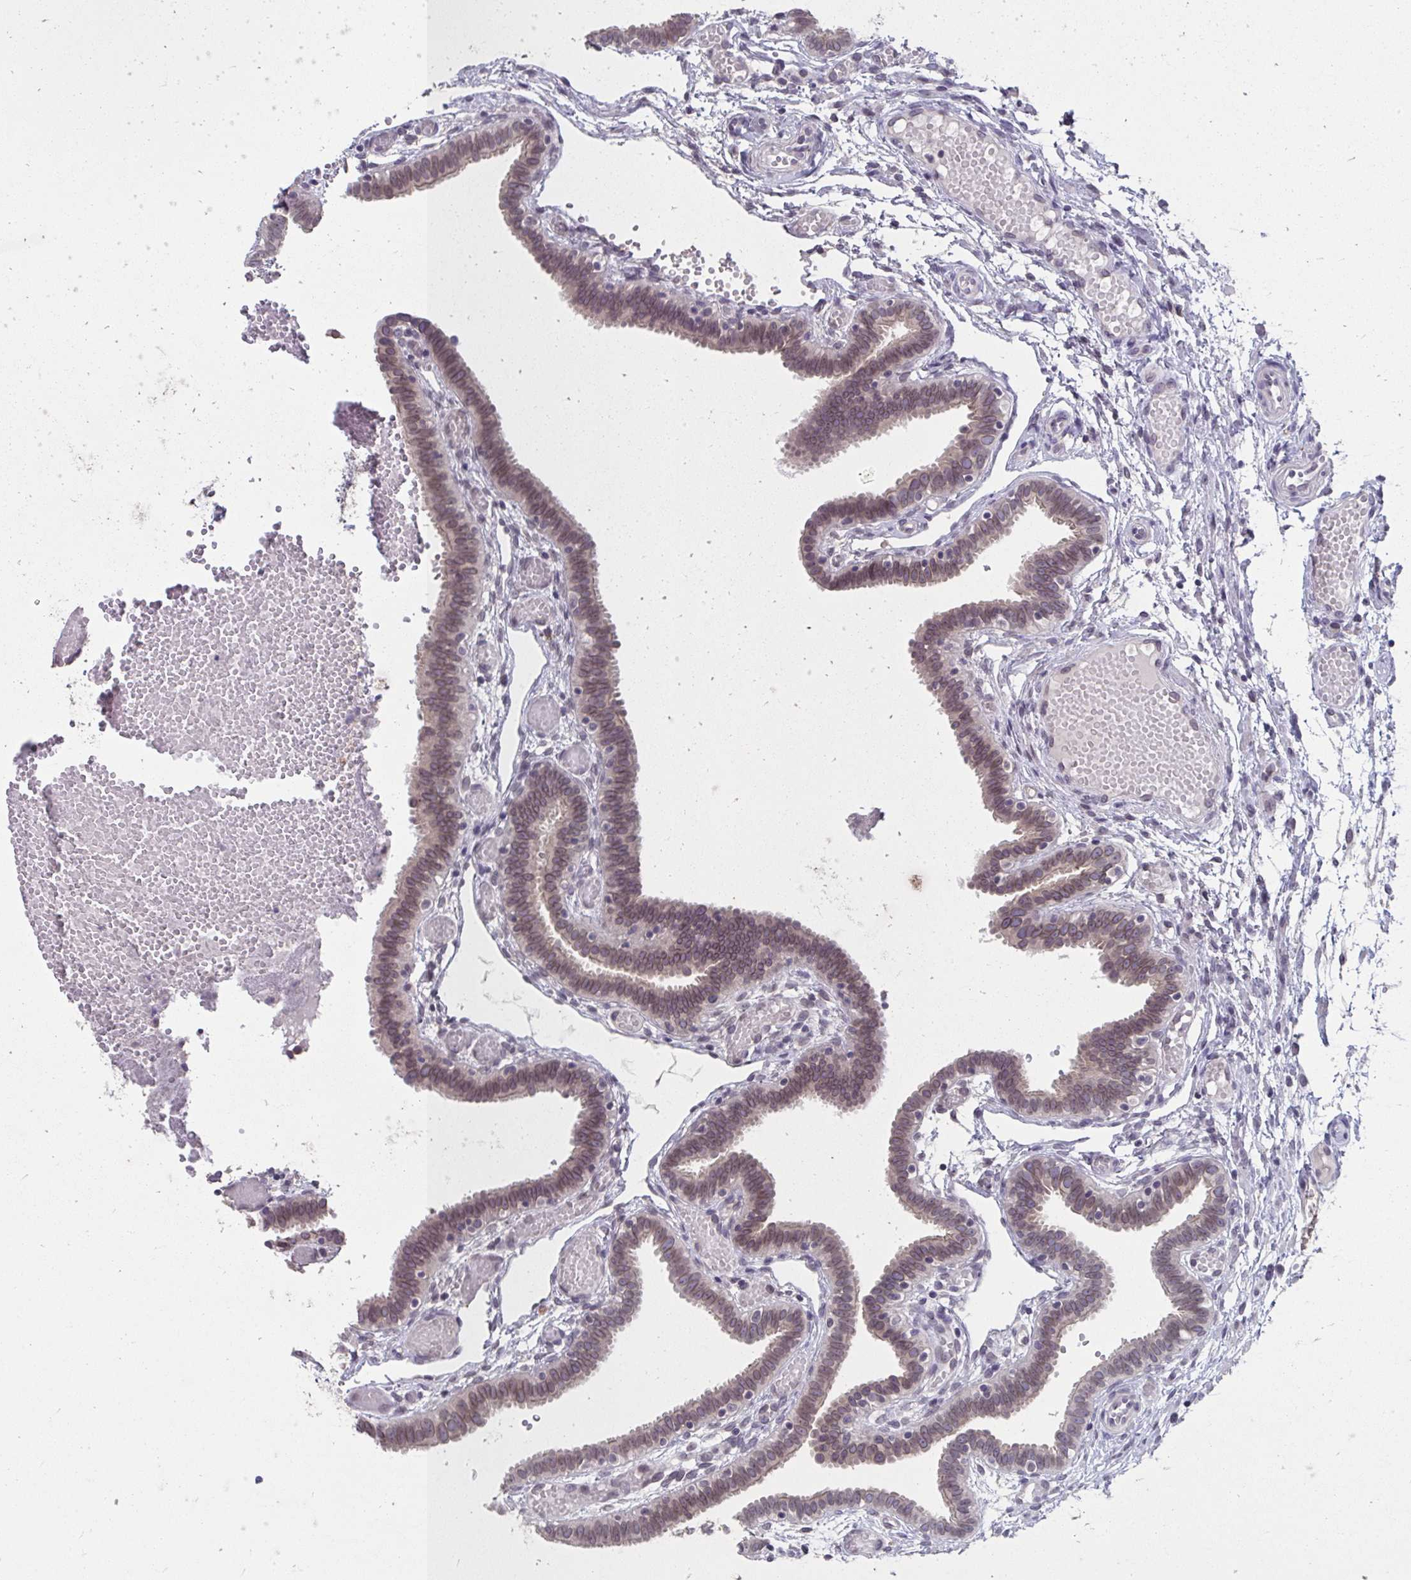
{"staining": {"intensity": "moderate", "quantity": "25%-75%", "location": "nuclear"}, "tissue": "fallopian tube", "cell_type": "Glandular cells", "image_type": "normal", "snomed": [{"axis": "morphology", "description": "Normal tissue, NOS"}, {"axis": "topography", "description": "Fallopian tube"}], "caption": "Glandular cells reveal medium levels of moderate nuclear staining in approximately 25%-75% of cells in normal human fallopian tube. (brown staining indicates protein expression, while blue staining denotes nuclei).", "gene": "NUP133", "patient": {"sex": "female", "age": 37}}